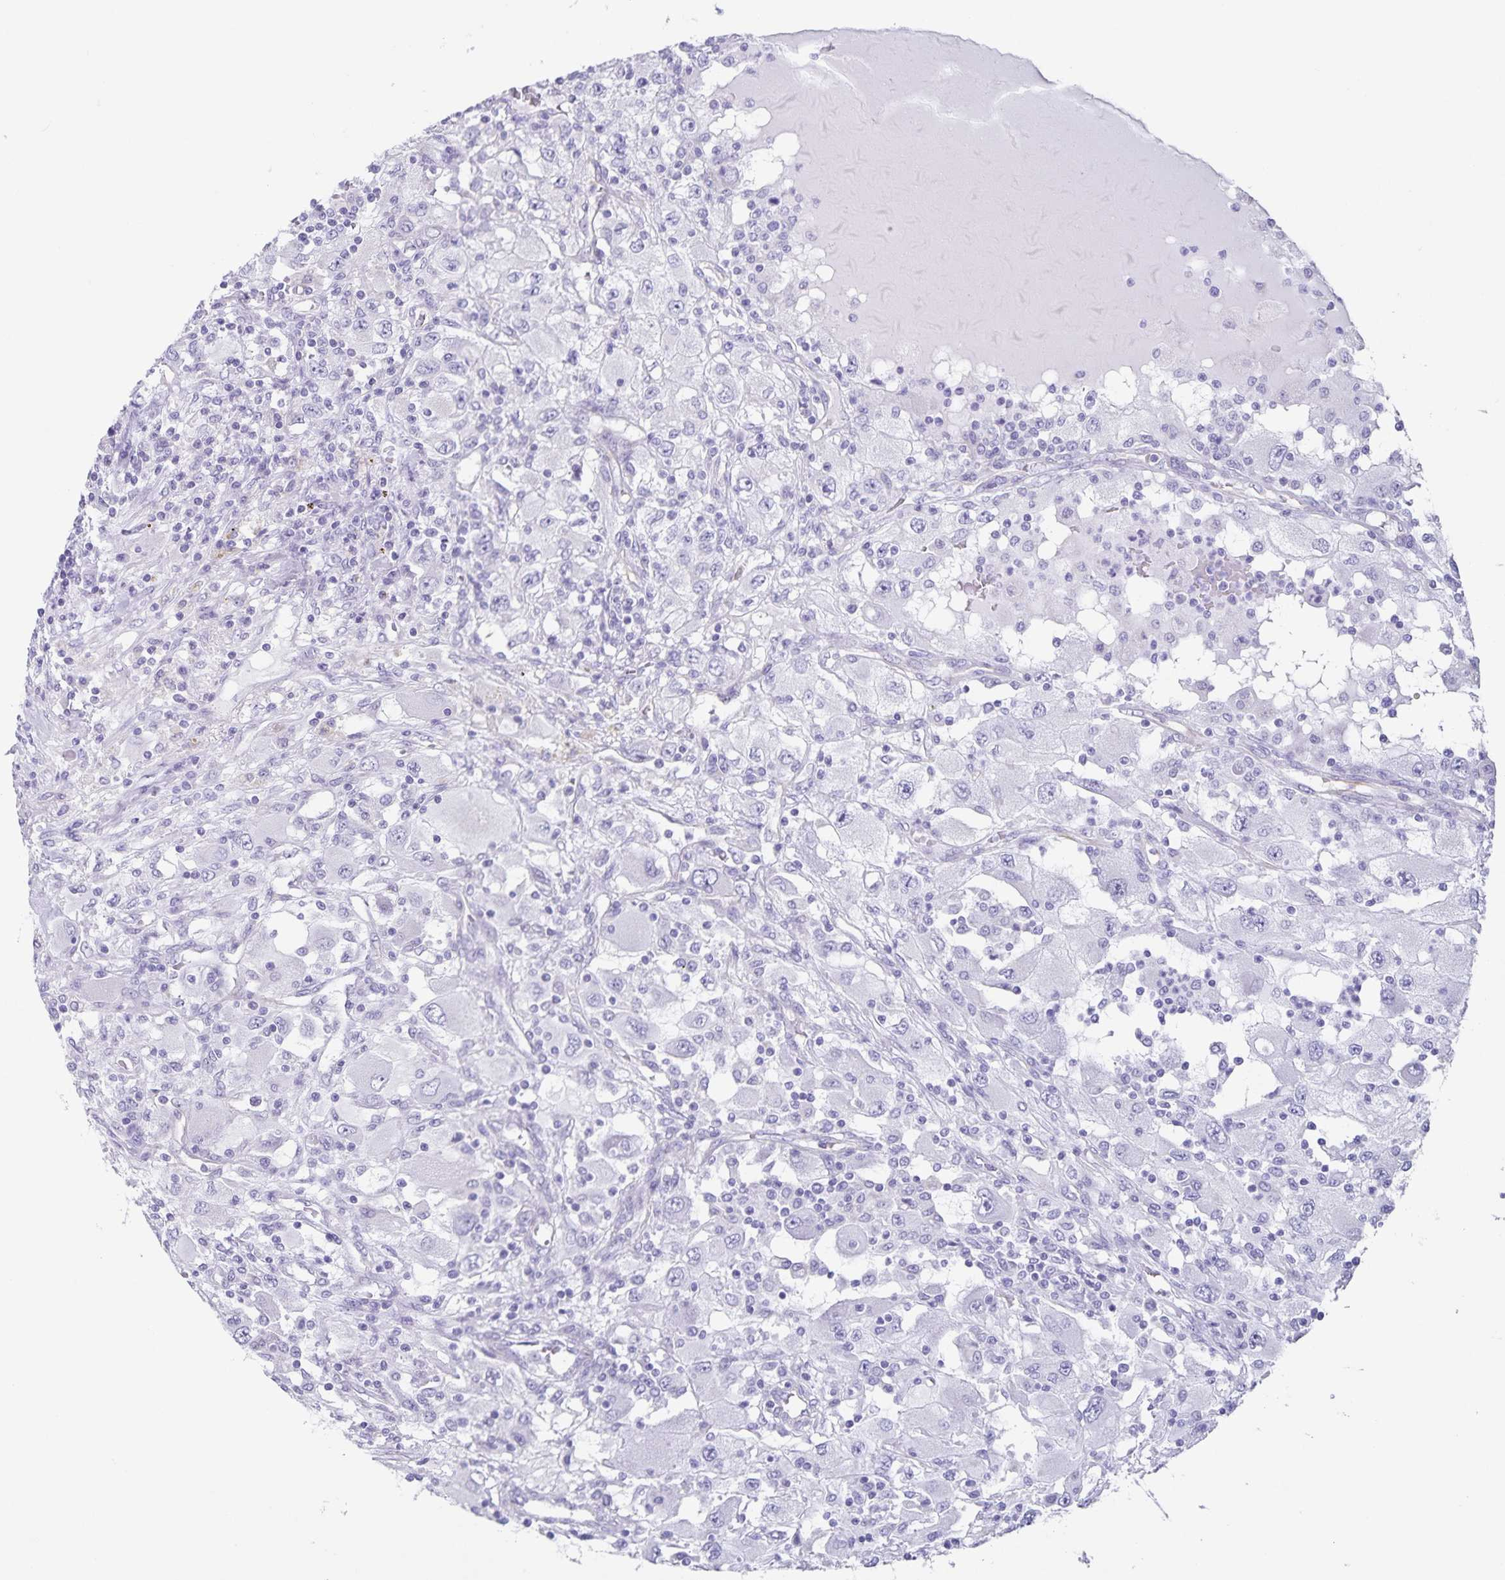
{"staining": {"intensity": "negative", "quantity": "none", "location": "none"}, "tissue": "renal cancer", "cell_type": "Tumor cells", "image_type": "cancer", "snomed": [{"axis": "morphology", "description": "Adenocarcinoma, NOS"}, {"axis": "topography", "description": "Kidney"}], "caption": "An immunohistochemistry (IHC) photomicrograph of adenocarcinoma (renal) is shown. There is no staining in tumor cells of adenocarcinoma (renal).", "gene": "SYNM", "patient": {"sex": "female", "age": 67}}